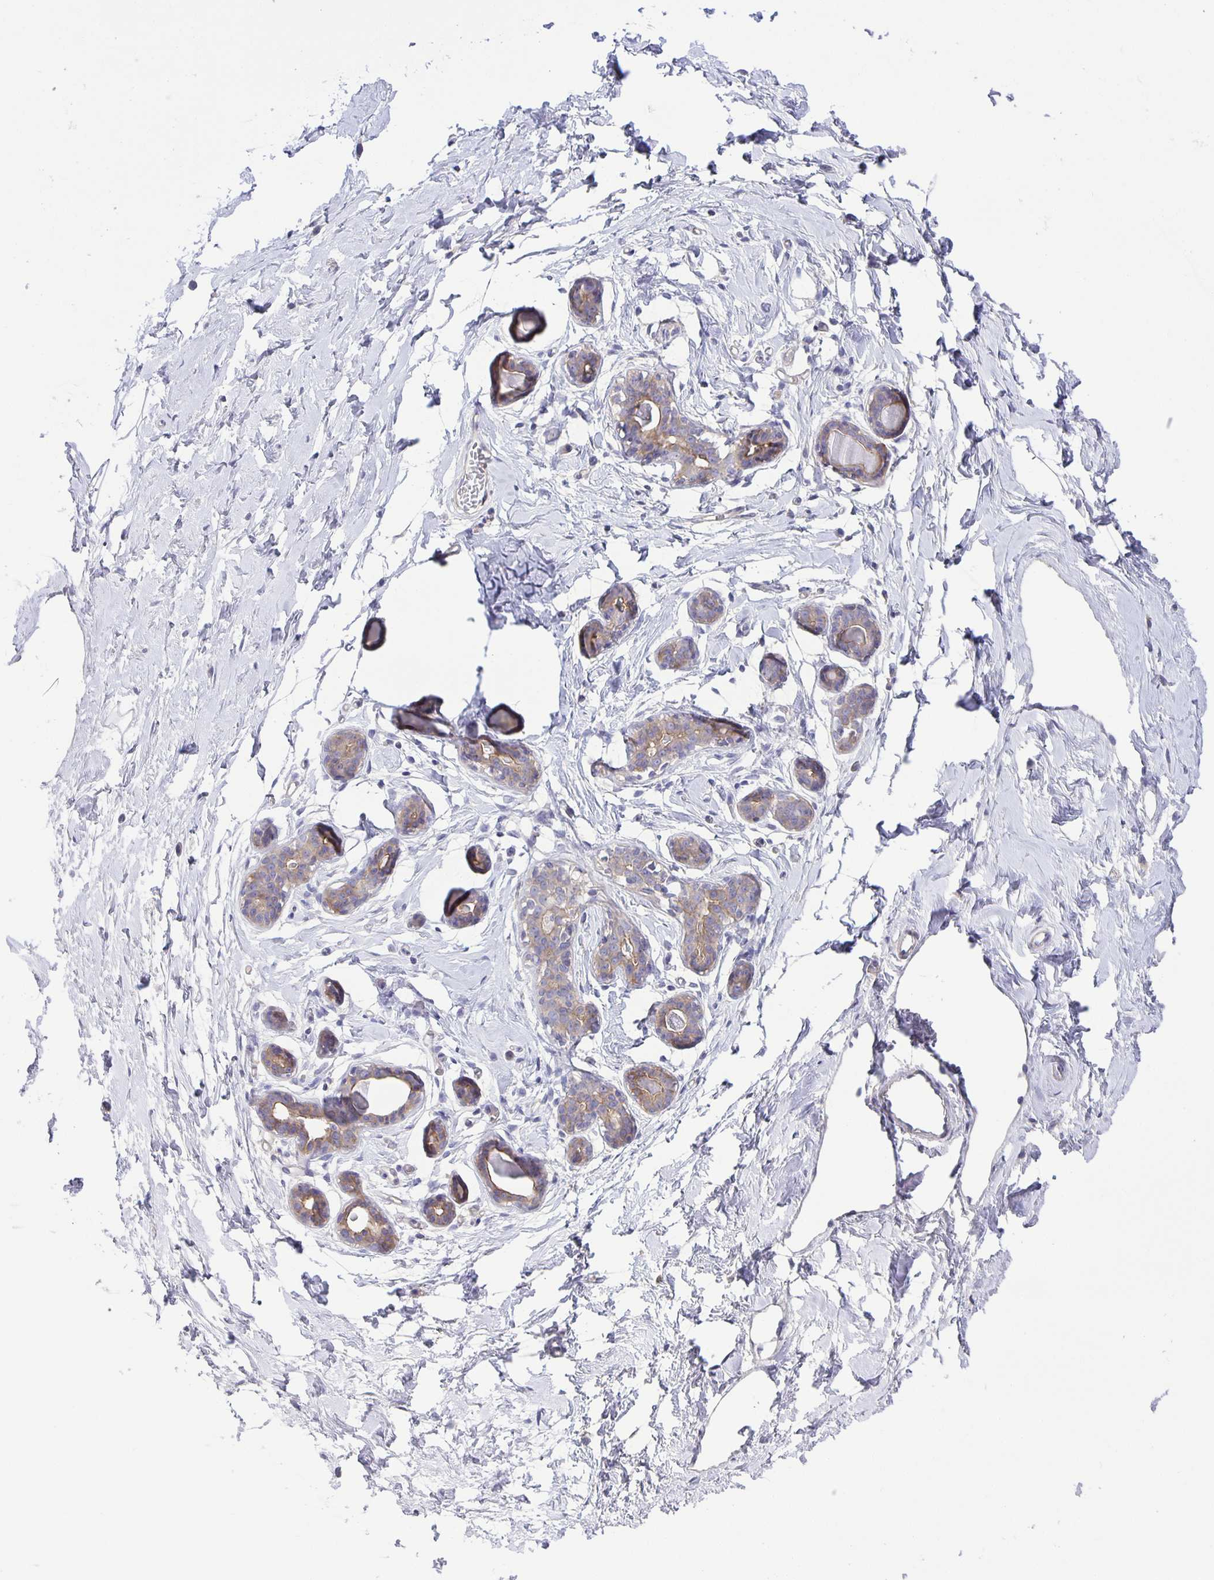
{"staining": {"intensity": "negative", "quantity": "none", "location": "none"}, "tissue": "breast", "cell_type": "Adipocytes", "image_type": "normal", "snomed": [{"axis": "morphology", "description": "Normal tissue, NOS"}, {"axis": "topography", "description": "Breast"}], "caption": "Immunohistochemistry (IHC) photomicrograph of benign breast: breast stained with DAB (3,3'-diaminobenzidine) shows no significant protein positivity in adipocytes.", "gene": "PTPN3", "patient": {"sex": "female", "age": 45}}